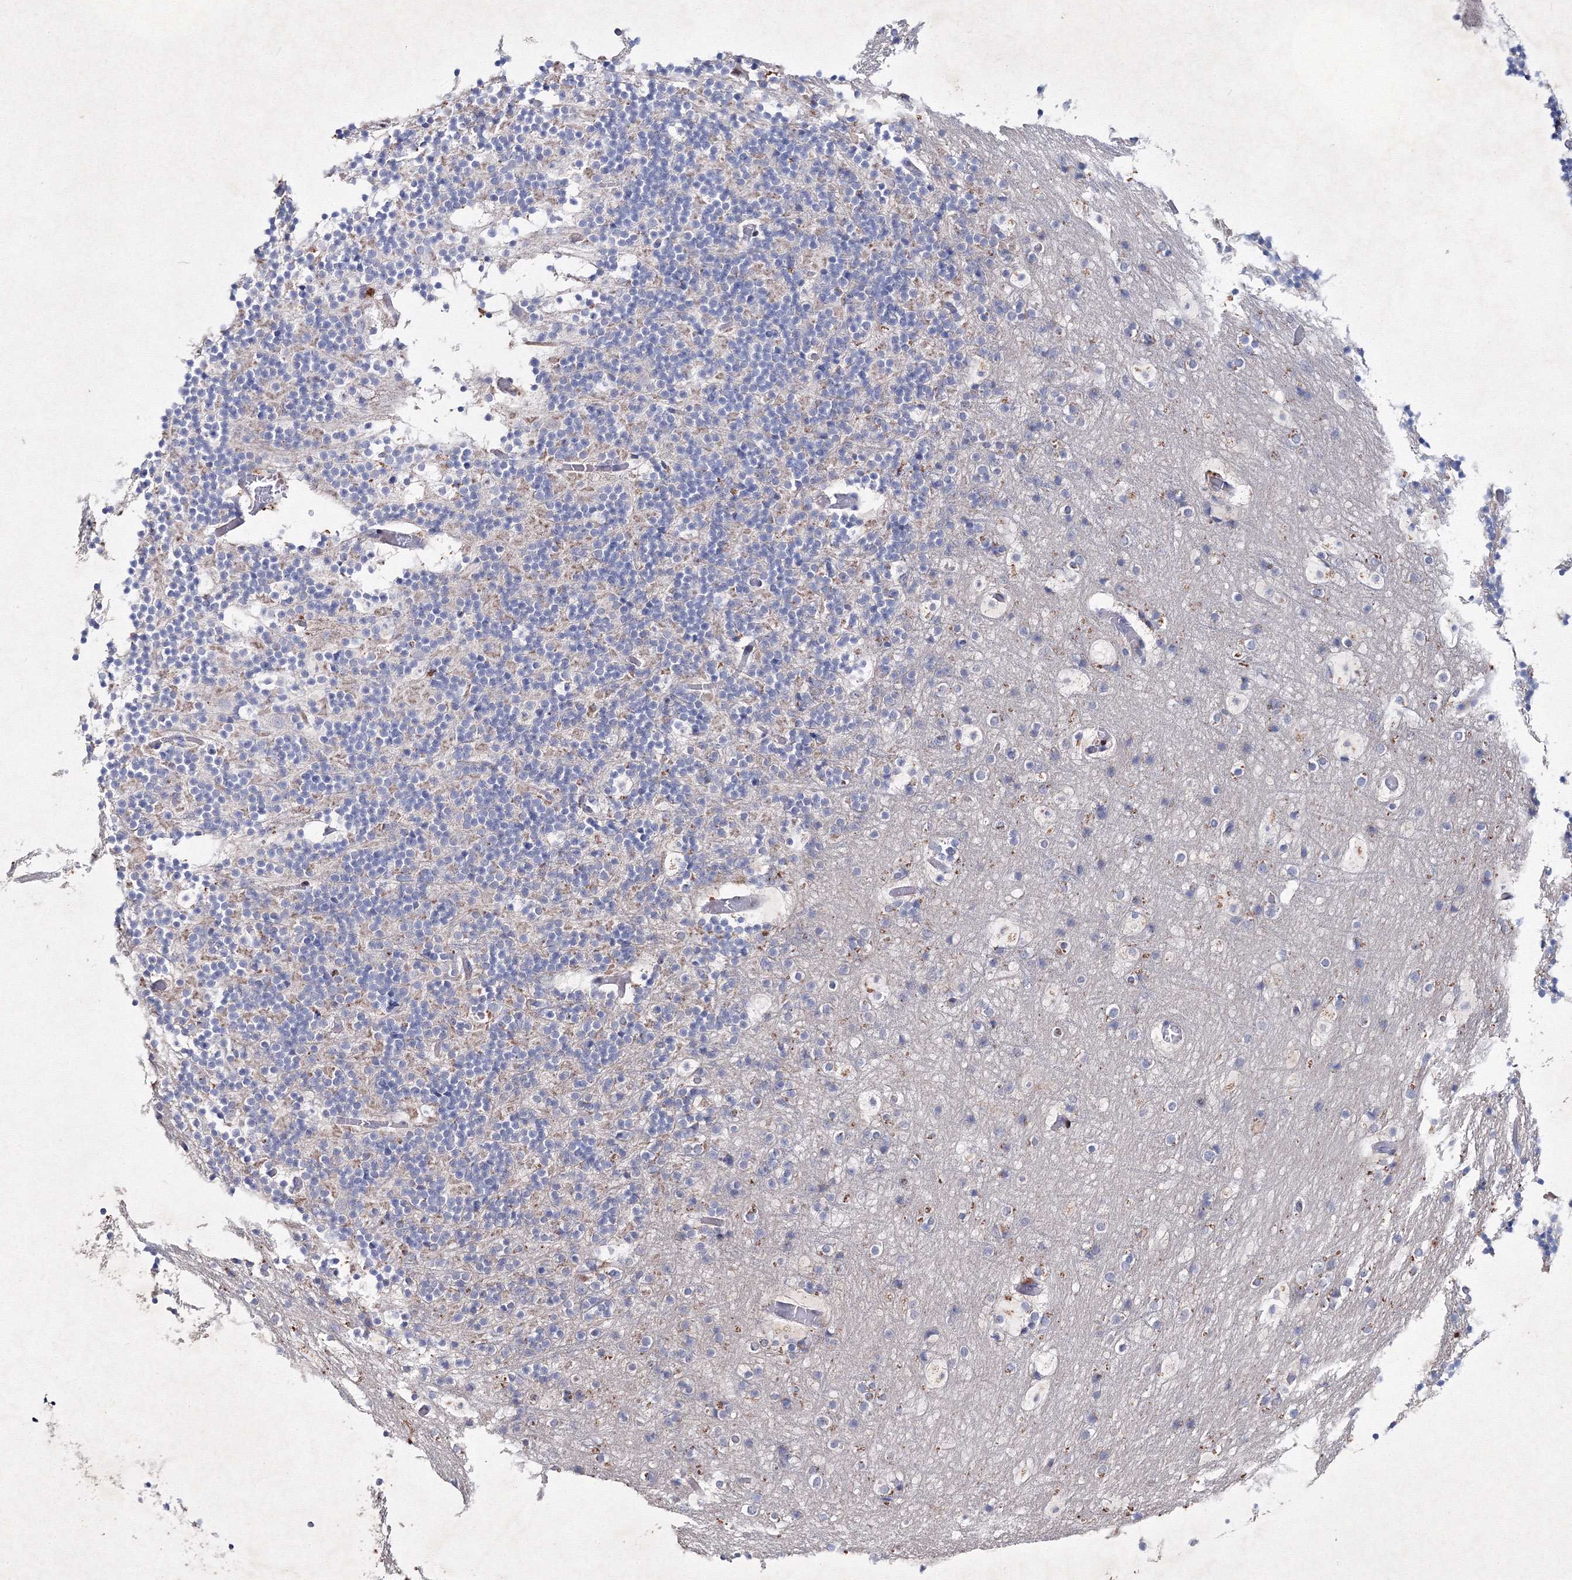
{"staining": {"intensity": "weak", "quantity": "<25%", "location": "cytoplasmic/membranous"}, "tissue": "cerebellum", "cell_type": "Cells in granular layer", "image_type": "normal", "snomed": [{"axis": "morphology", "description": "Normal tissue, NOS"}, {"axis": "topography", "description": "Cerebellum"}], "caption": "This is a histopathology image of immunohistochemistry staining of benign cerebellum, which shows no expression in cells in granular layer. (DAB immunohistochemistry, high magnification).", "gene": "SMIM29", "patient": {"sex": "male", "age": 57}}